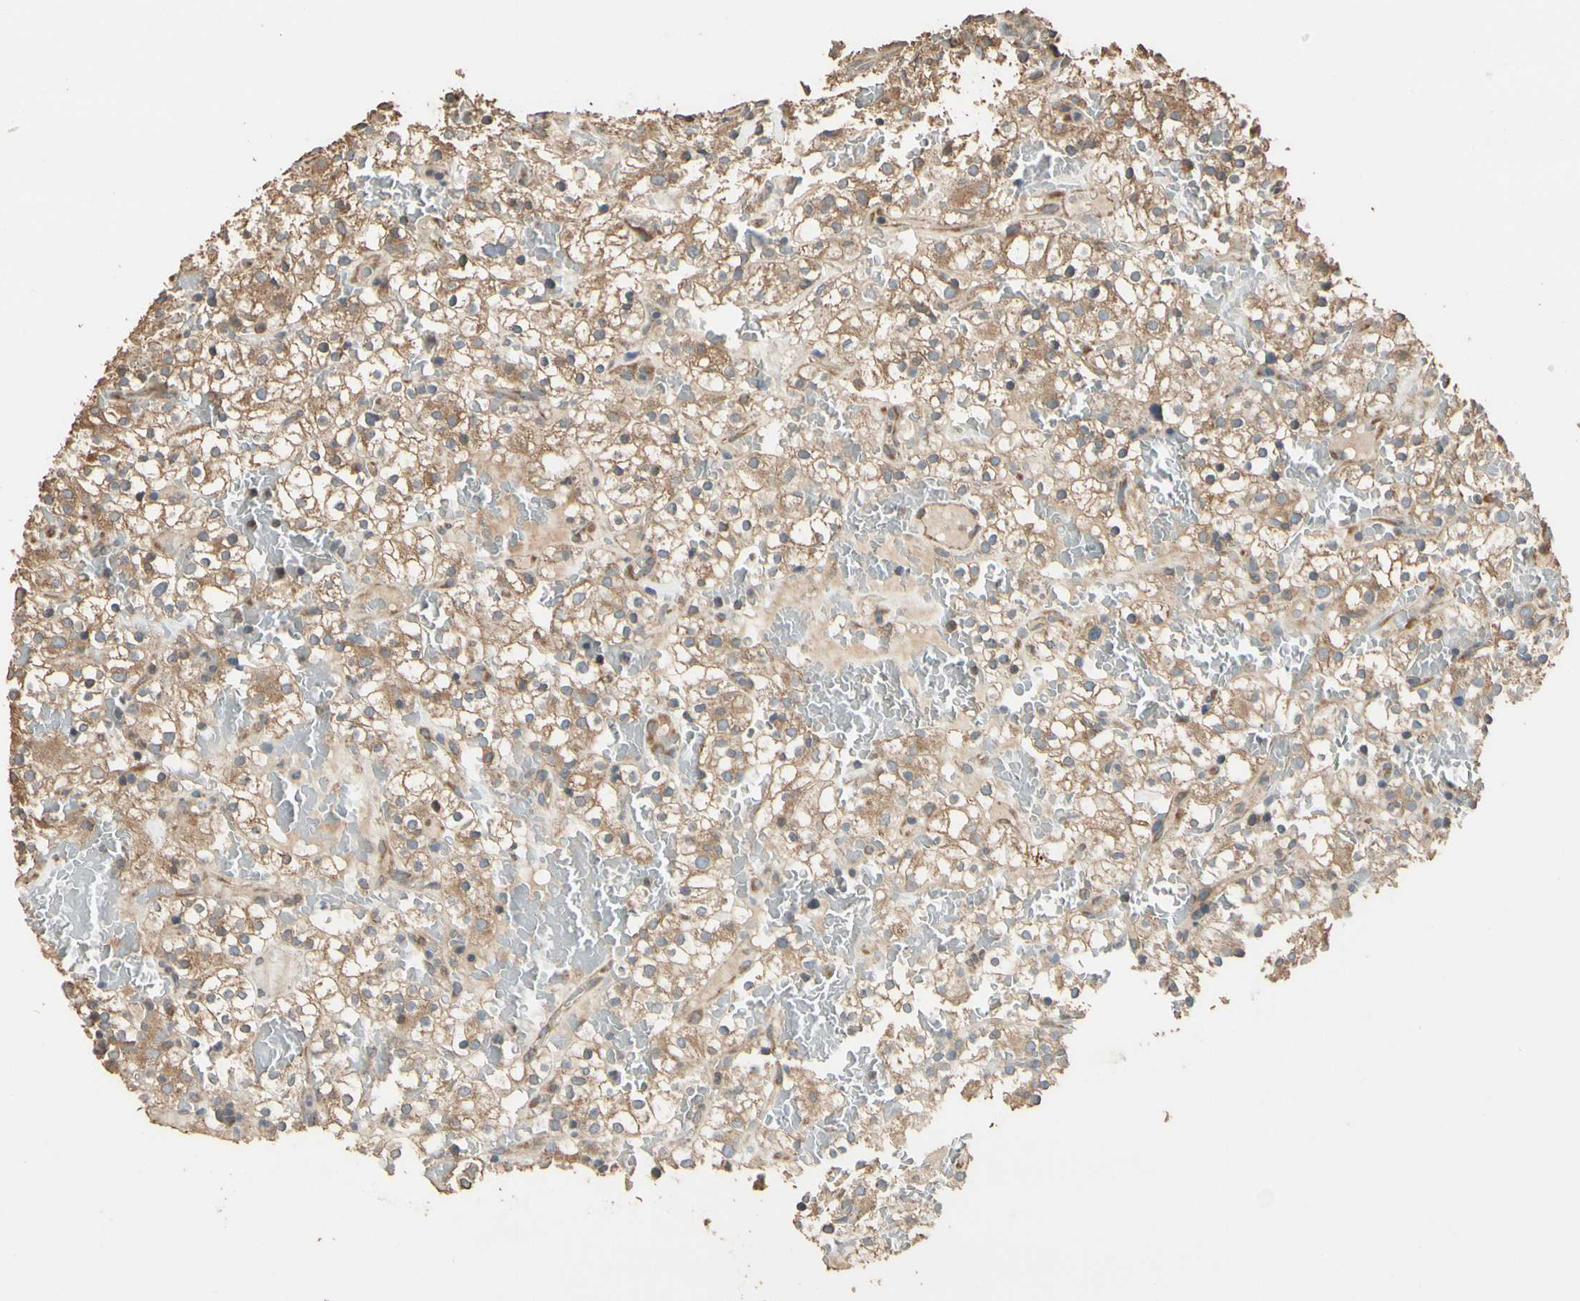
{"staining": {"intensity": "moderate", "quantity": ">75%", "location": "cytoplasmic/membranous"}, "tissue": "renal cancer", "cell_type": "Tumor cells", "image_type": "cancer", "snomed": [{"axis": "morphology", "description": "Normal tissue, NOS"}, {"axis": "morphology", "description": "Adenocarcinoma, NOS"}, {"axis": "topography", "description": "Kidney"}], "caption": "This is a photomicrograph of immunohistochemistry staining of adenocarcinoma (renal), which shows moderate positivity in the cytoplasmic/membranous of tumor cells.", "gene": "STX18", "patient": {"sex": "female", "age": 72}}